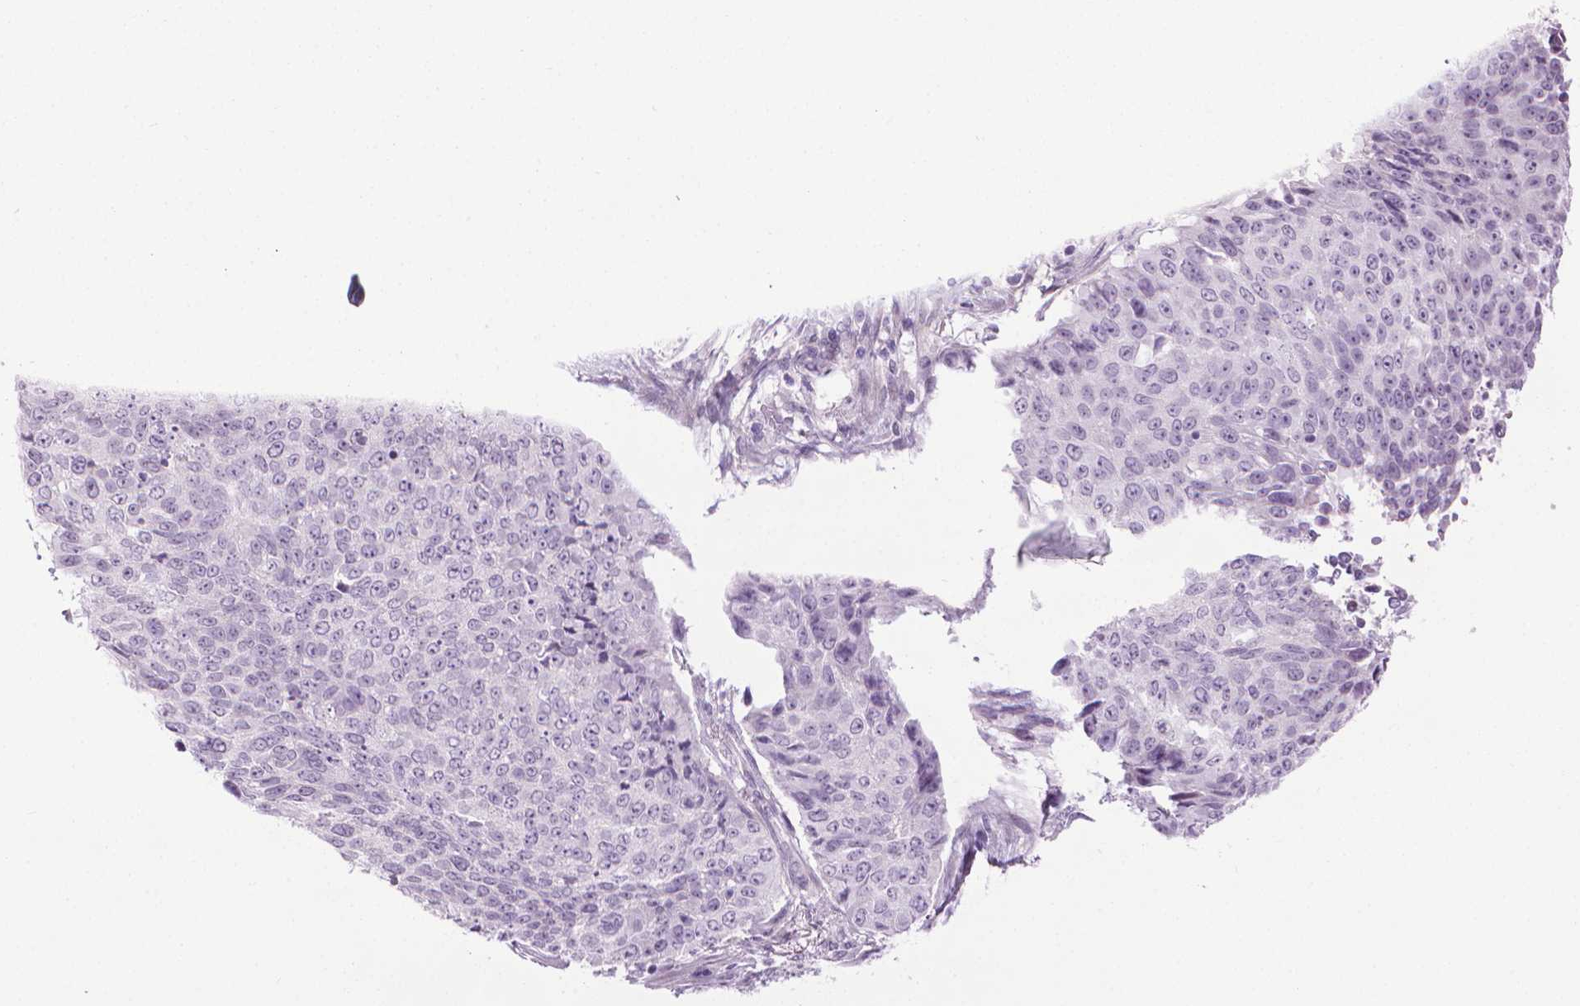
{"staining": {"intensity": "negative", "quantity": "none", "location": "none"}, "tissue": "lung cancer", "cell_type": "Tumor cells", "image_type": "cancer", "snomed": [{"axis": "morphology", "description": "Normal tissue, NOS"}, {"axis": "morphology", "description": "Squamous cell carcinoma, NOS"}, {"axis": "topography", "description": "Bronchus"}, {"axis": "topography", "description": "Lung"}], "caption": "The photomicrograph displays no staining of tumor cells in lung cancer. Nuclei are stained in blue.", "gene": "DNAI7", "patient": {"sex": "male", "age": 64}}